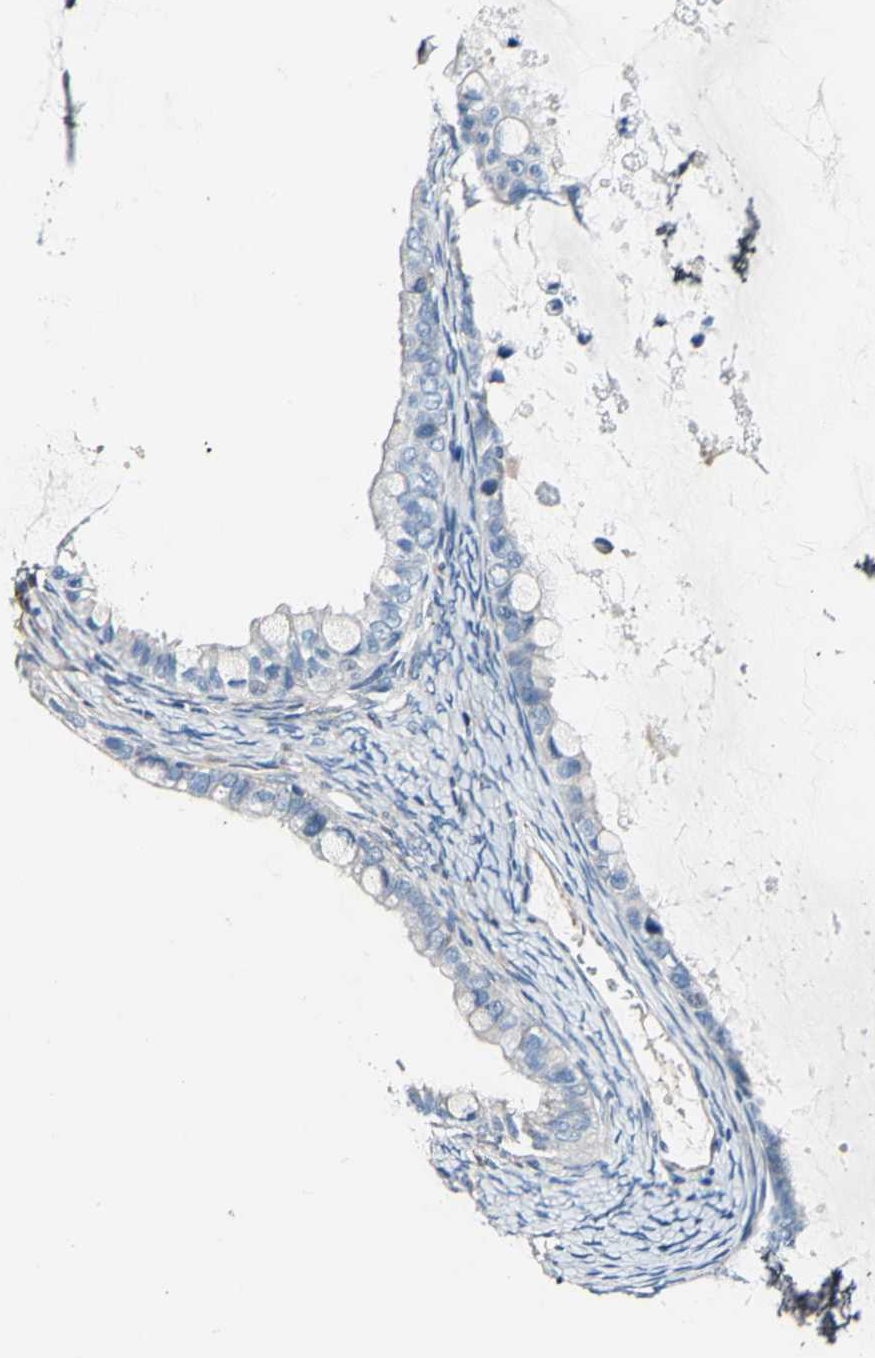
{"staining": {"intensity": "negative", "quantity": "none", "location": "none"}, "tissue": "ovarian cancer", "cell_type": "Tumor cells", "image_type": "cancer", "snomed": [{"axis": "morphology", "description": "Cystadenocarcinoma, mucinous, NOS"}, {"axis": "topography", "description": "Ovary"}], "caption": "Tumor cells are negative for protein expression in human mucinous cystadenocarcinoma (ovarian).", "gene": "COL6A3", "patient": {"sex": "female", "age": 80}}